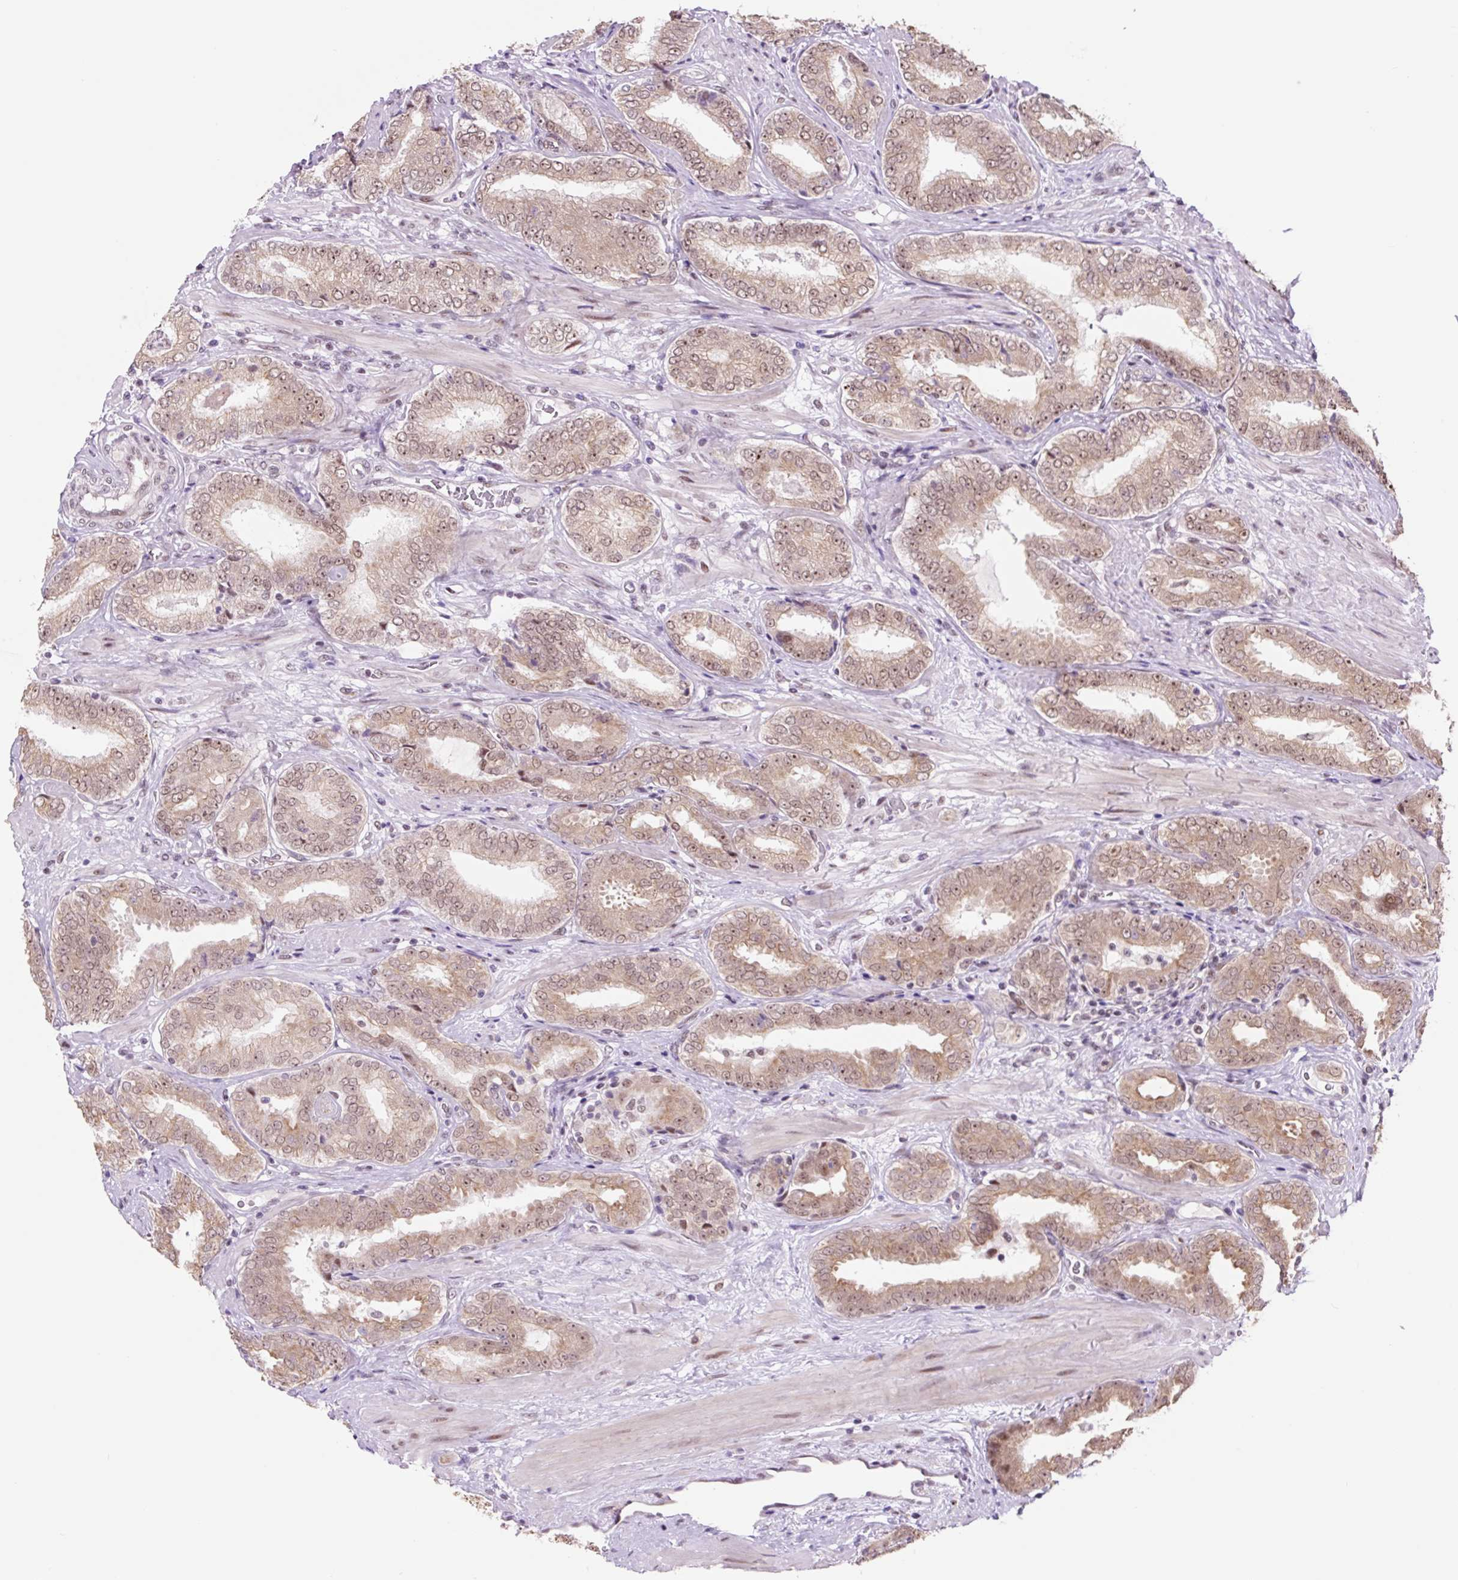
{"staining": {"intensity": "moderate", "quantity": ">75%", "location": "nuclear"}, "tissue": "prostate cancer", "cell_type": "Tumor cells", "image_type": "cancer", "snomed": [{"axis": "morphology", "description": "Adenocarcinoma, High grade"}, {"axis": "topography", "description": "Prostate"}], "caption": "Immunohistochemistry micrograph of high-grade adenocarcinoma (prostate) stained for a protein (brown), which displays medium levels of moderate nuclear positivity in about >75% of tumor cells.", "gene": "TAF1A", "patient": {"sex": "male", "age": 72}}